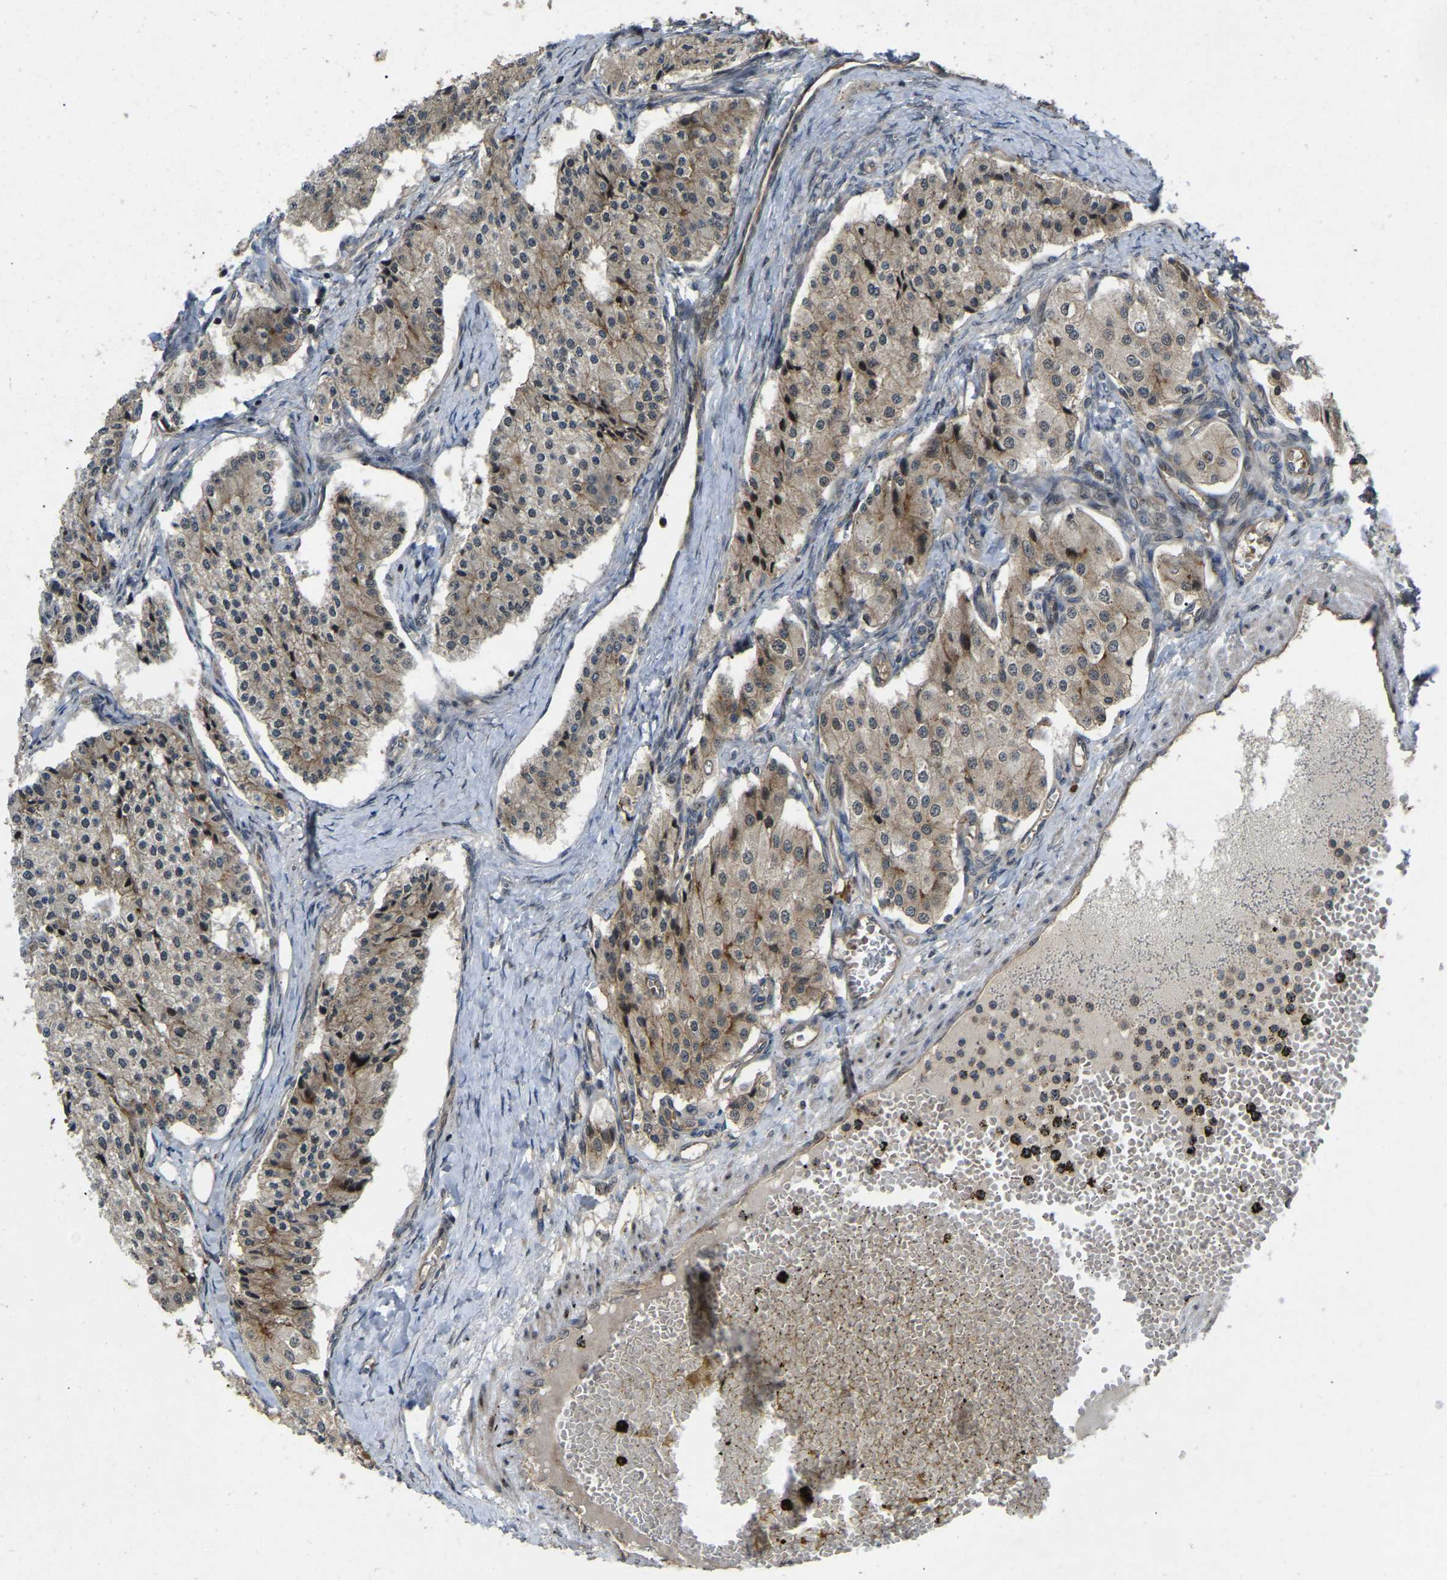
{"staining": {"intensity": "weak", "quantity": ">75%", "location": "cytoplasmic/membranous"}, "tissue": "carcinoid", "cell_type": "Tumor cells", "image_type": "cancer", "snomed": [{"axis": "morphology", "description": "Carcinoid, malignant, NOS"}, {"axis": "topography", "description": "Colon"}], "caption": "Carcinoid stained with a protein marker shows weak staining in tumor cells.", "gene": "KIAA1549", "patient": {"sex": "female", "age": 52}}